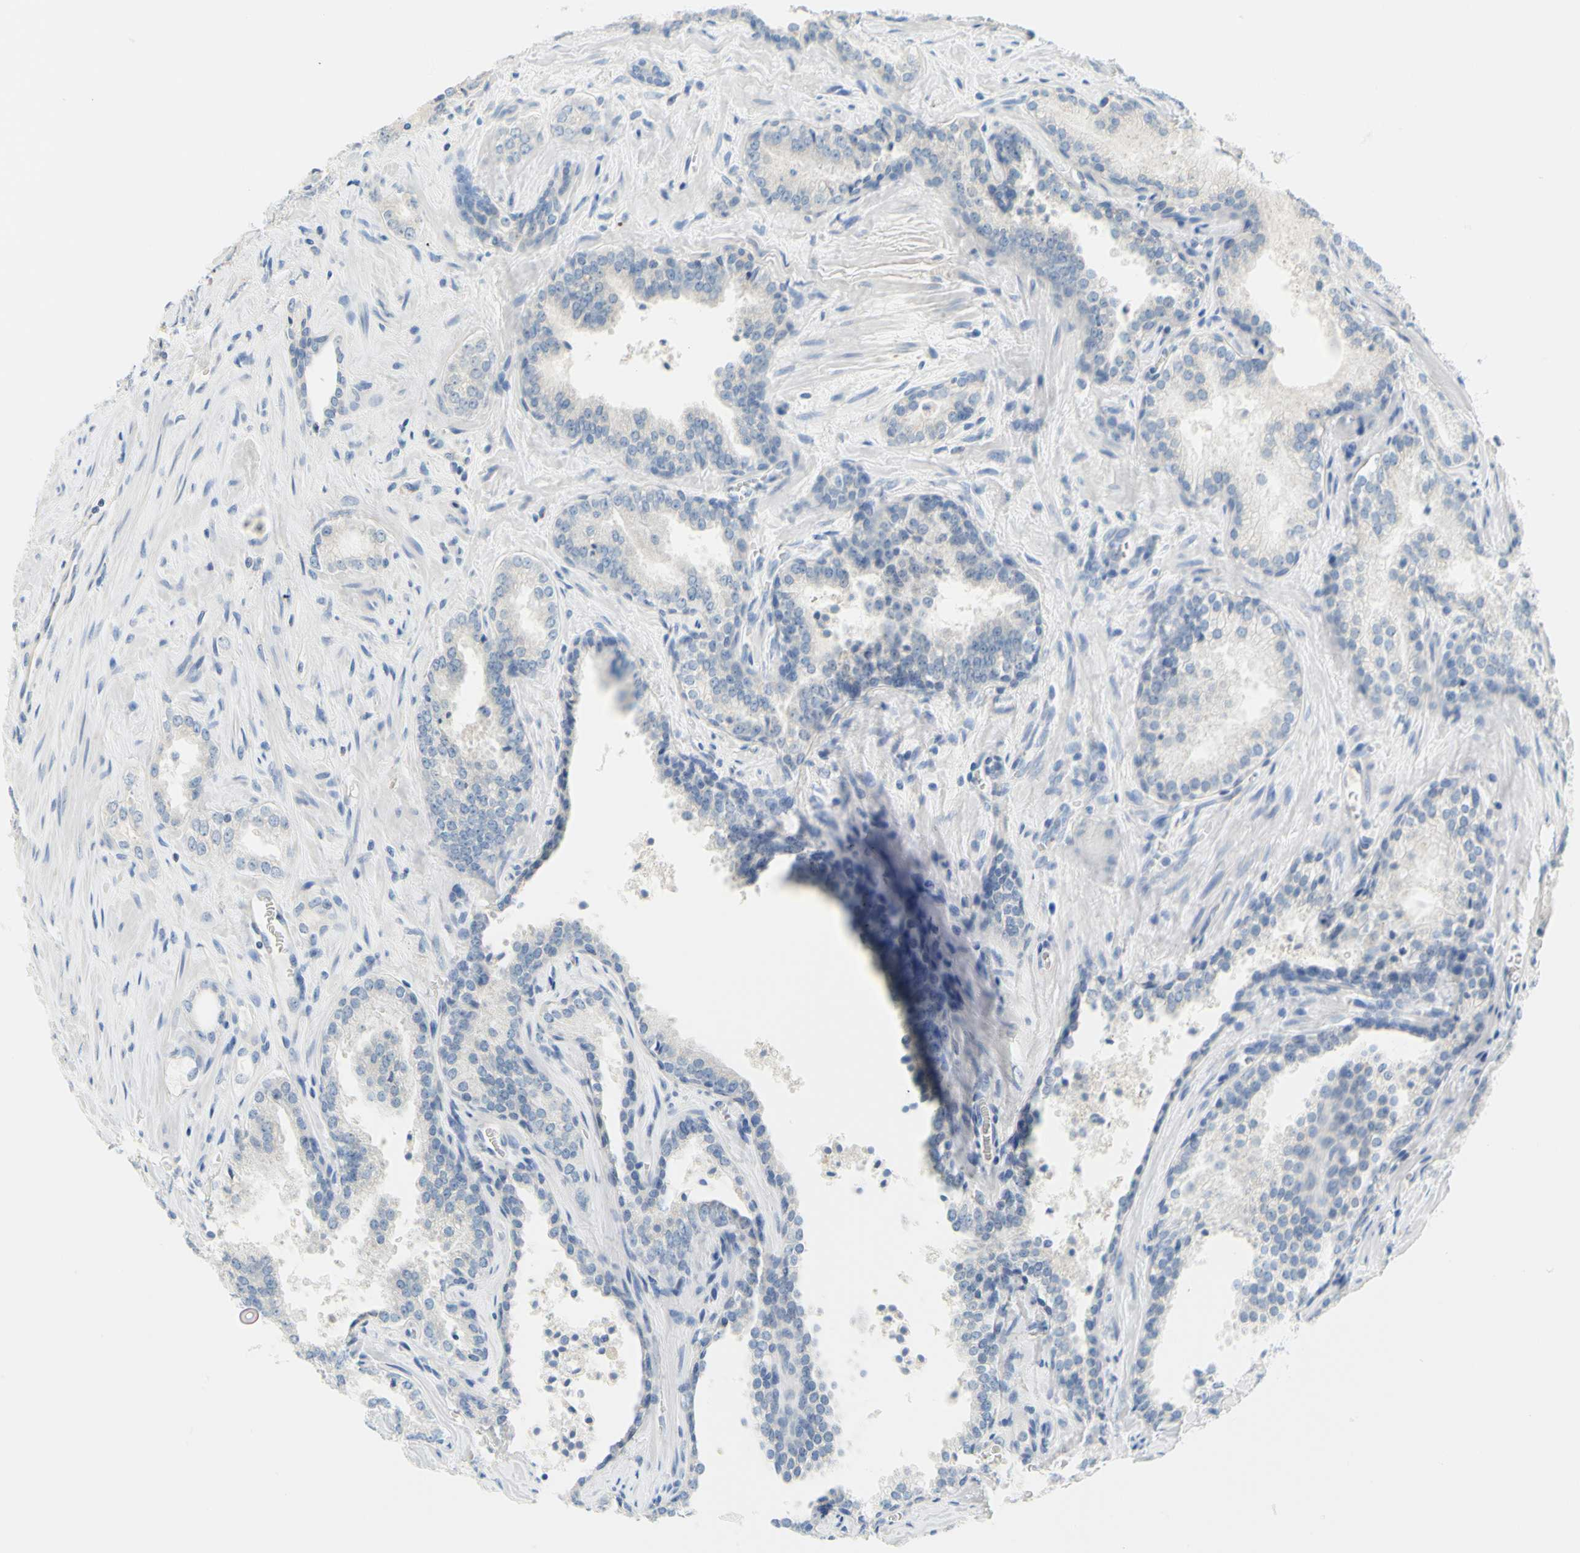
{"staining": {"intensity": "negative", "quantity": "none", "location": "none"}, "tissue": "prostate cancer", "cell_type": "Tumor cells", "image_type": "cancer", "snomed": [{"axis": "morphology", "description": "Adenocarcinoma, Low grade"}, {"axis": "topography", "description": "Prostate"}], "caption": "Human prostate cancer stained for a protein using immunohistochemistry reveals no expression in tumor cells.", "gene": "DCT", "patient": {"sex": "male", "age": 60}}